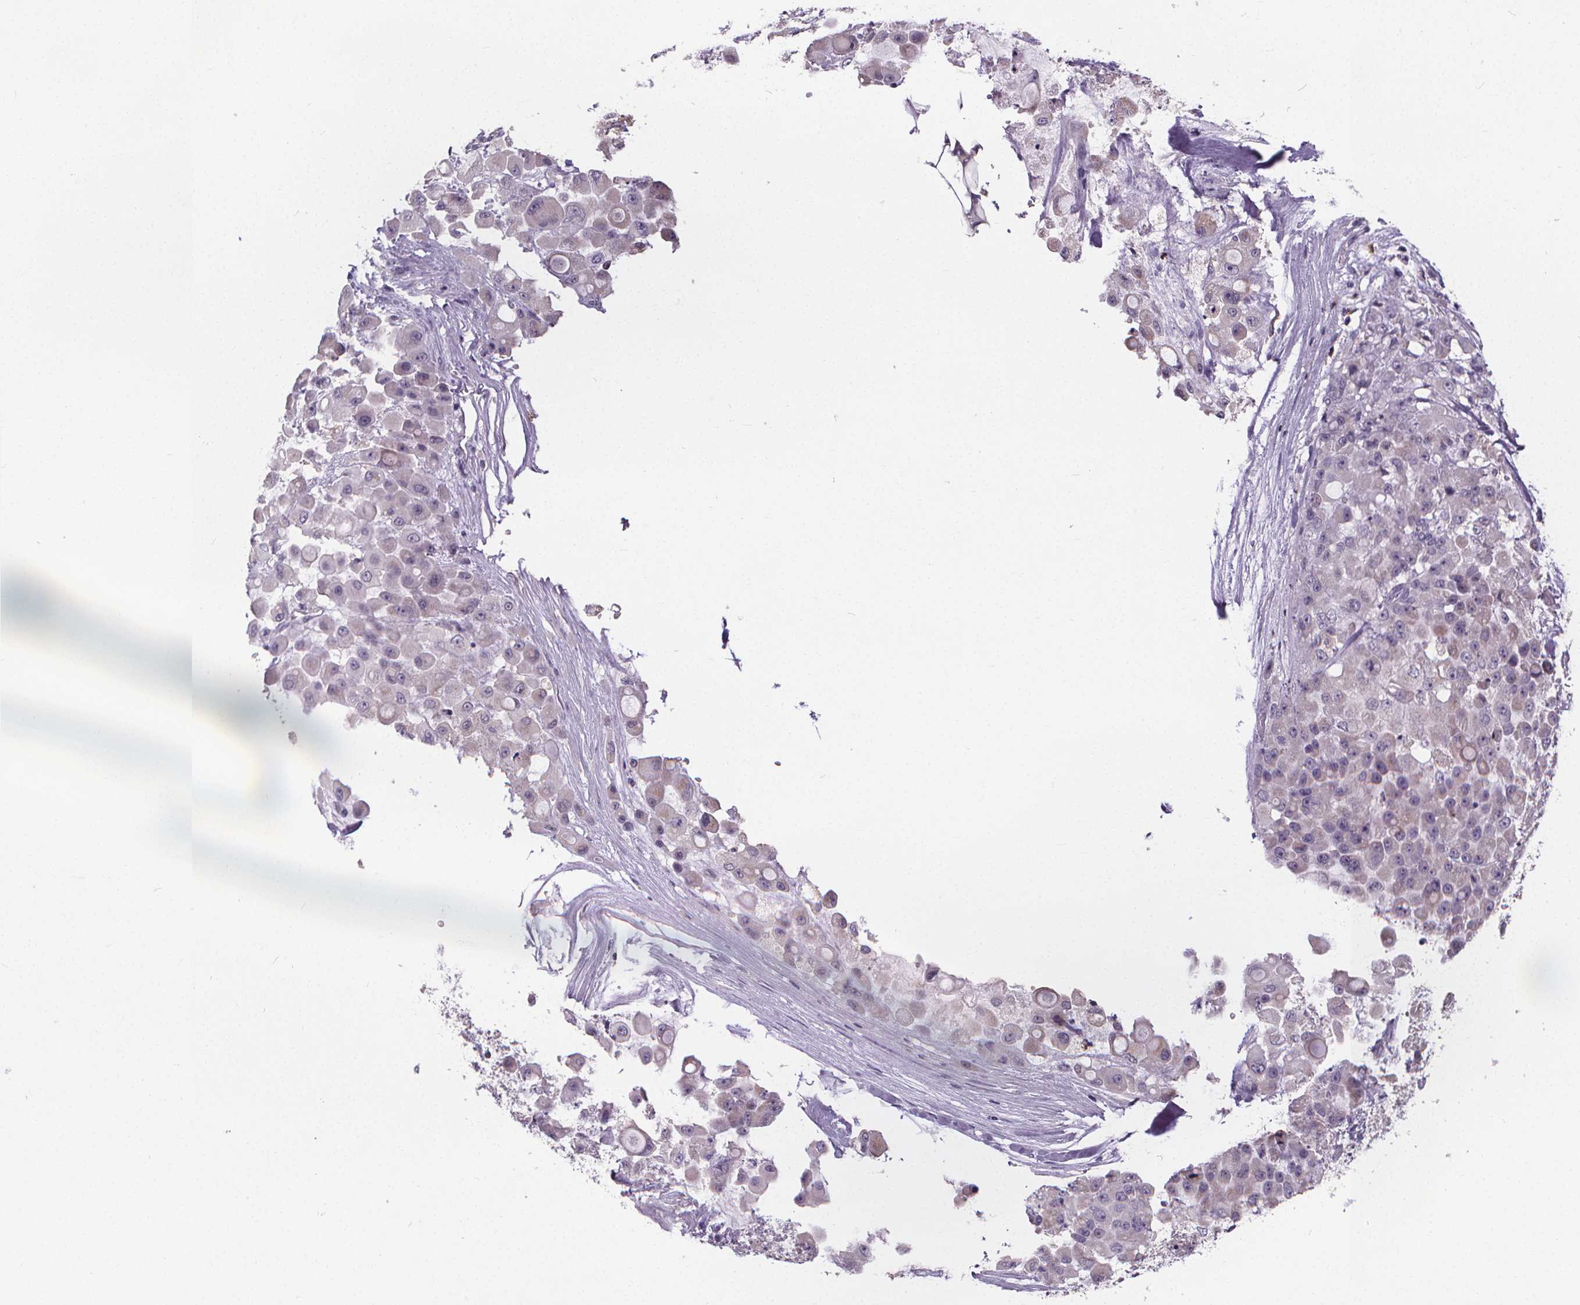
{"staining": {"intensity": "negative", "quantity": "none", "location": "none"}, "tissue": "stomach cancer", "cell_type": "Tumor cells", "image_type": "cancer", "snomed": [{"axis": "morphology", "description": "Adenocarcinoma, NOS"}, {"axis": "topography", "description": "Stomach"}], "caption": "An image of human adenocarcinoma (stomach) is negative for staining in tumor cells.", "gene": "ATP6V1D", "patient": {"sex": "female", "age": 76}}